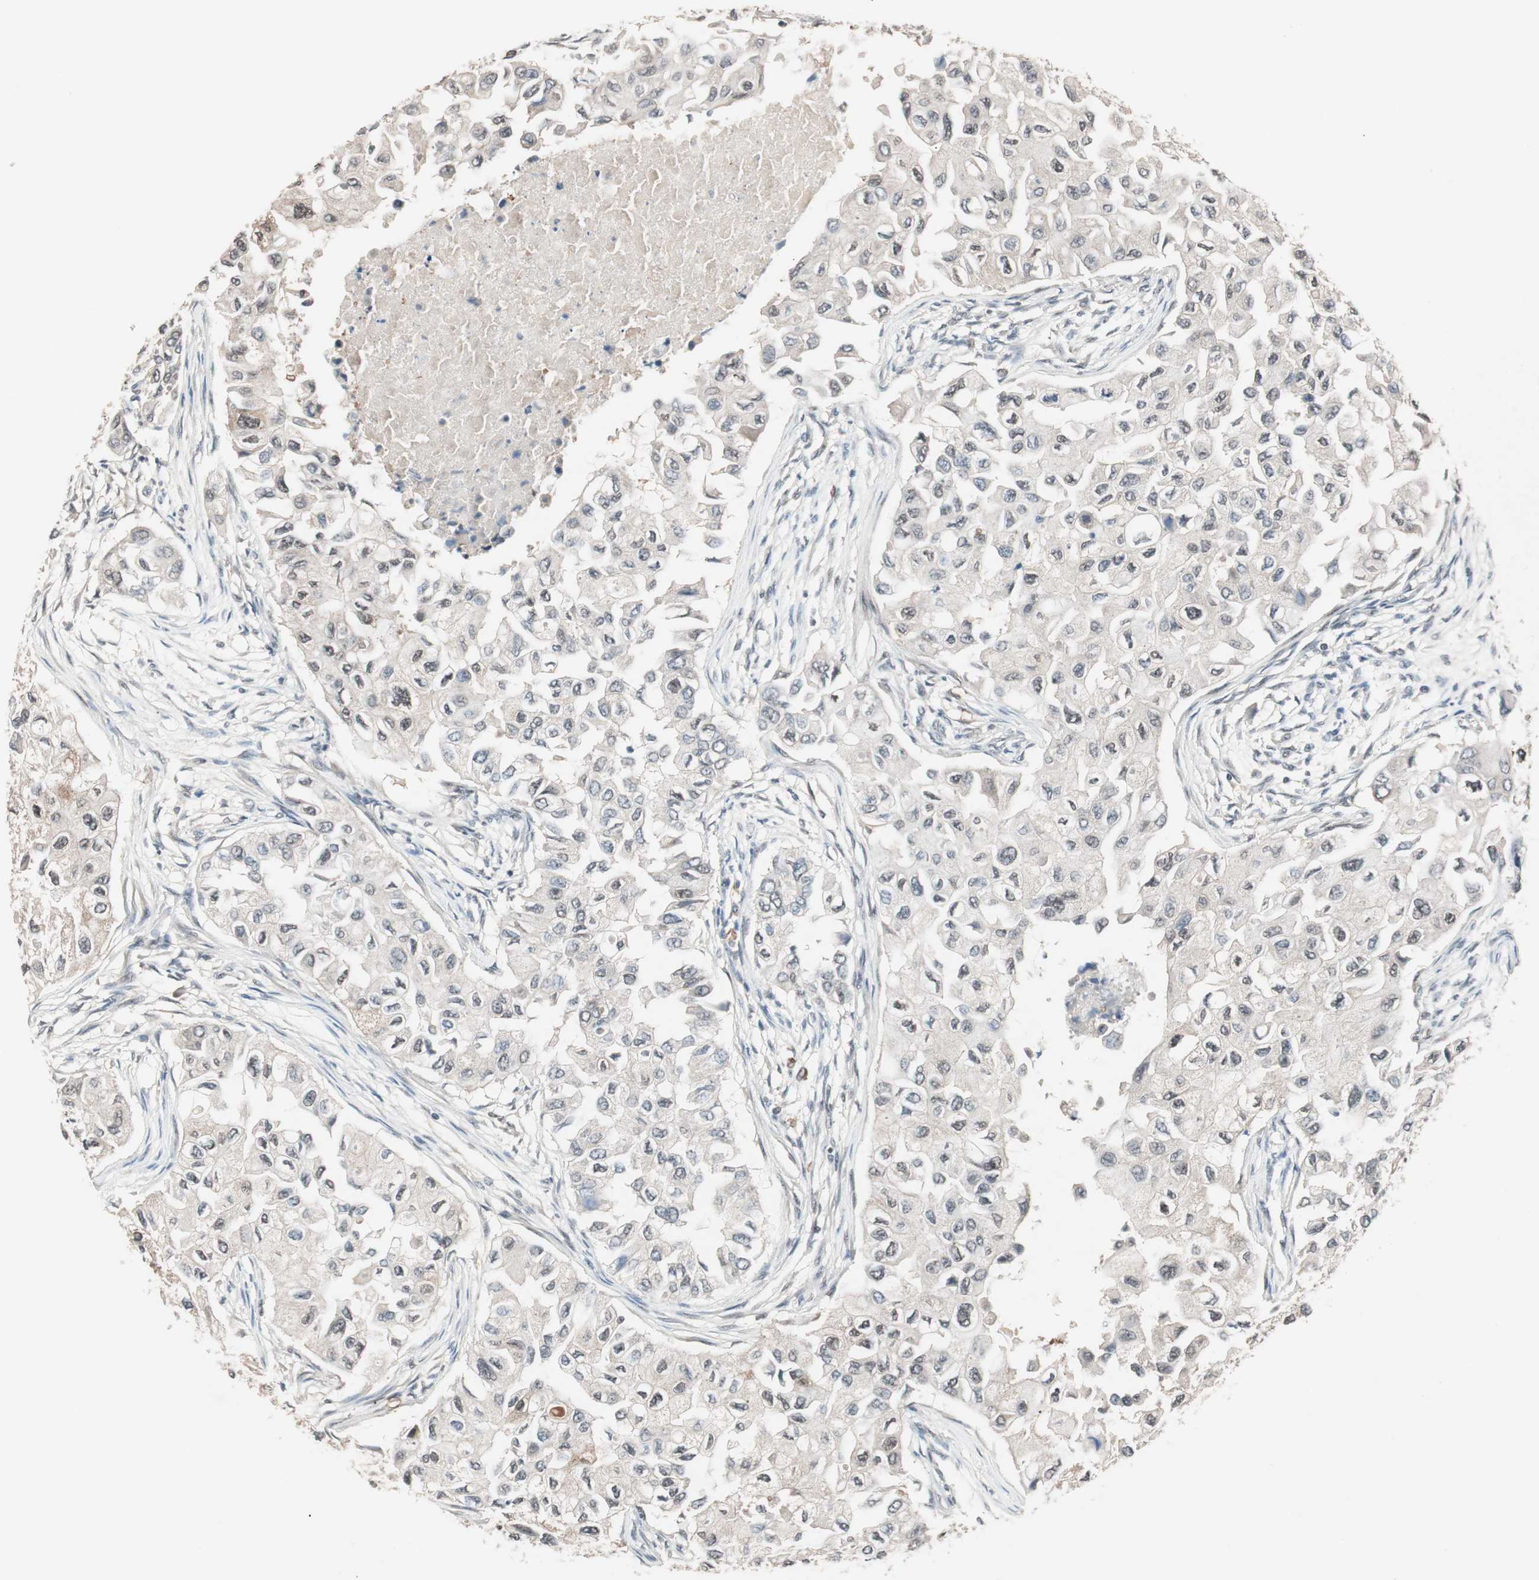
{"staining": {"intensity": "weak", "quantity": "<25%", "location": "nuclear"}, "tissue": "breast cancer", "cell_type": "Tumor cells", "image_type": "cancer", "snomed": [{"axis": "morphology", "description": "Normal tissue, NOS"}, {"axis": "morphology", "description": "Duct carcinoma"}, {"axis": "topography", "description": "Breast"}], "caption": "Breast cancer (infiltrating ductal carcinoma) stained for a protein using immunohistochemistry reveals no positivity tumor cells.", "gene": "NFRKB", "patient": {"sex": "female", "age": 49}}